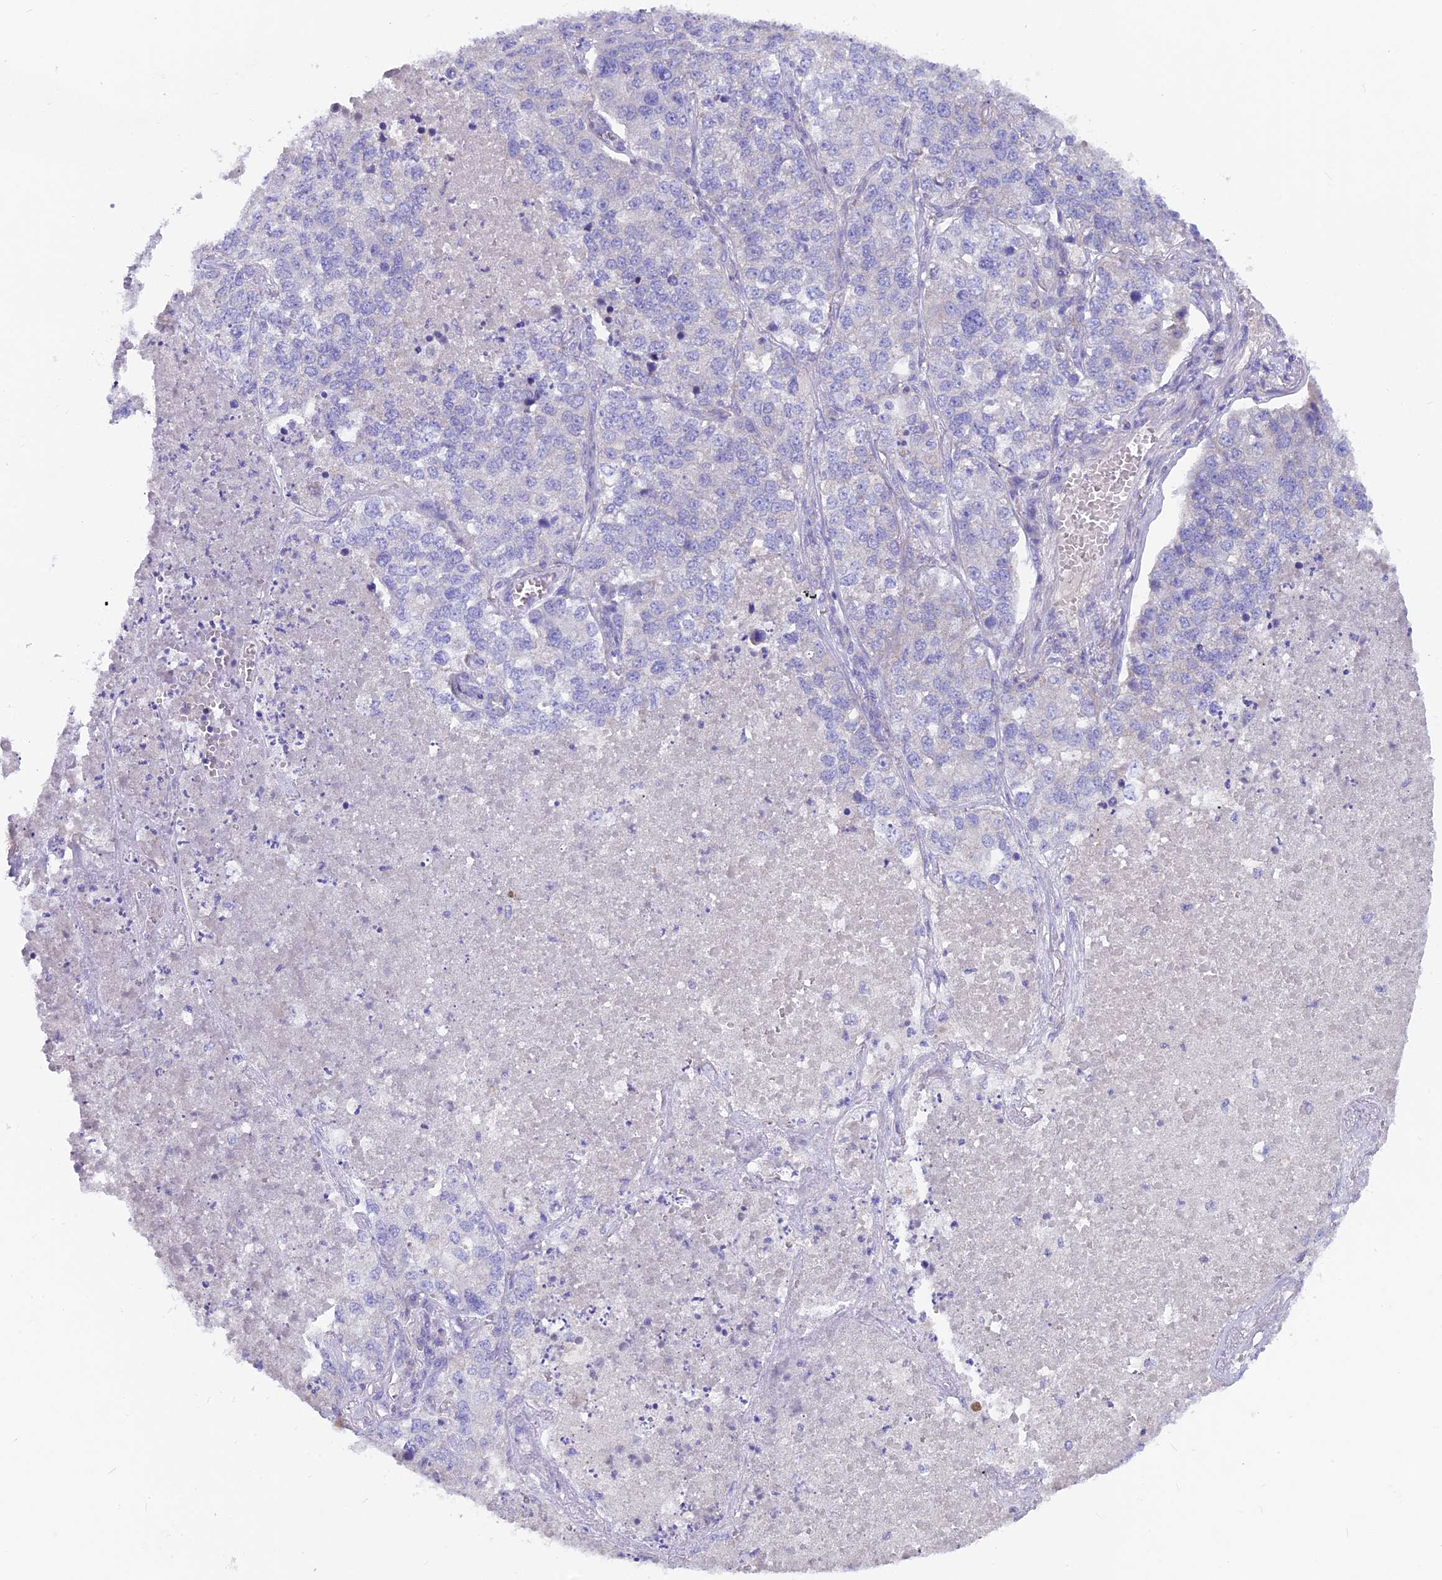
{"staining": {"intensity": "negative", "quantity": "none", "location": "none"}, "tissue": "lung cancer", "cell_type": "Tumor cells", "image_type": "cancer", "snomed": [{"axis": "morphology", "description": "Adenocarcinoma, NOS"}, {"axis": "topography", "description": "Lung"}], "caption": "There is no significant staining in tumor cells of lung adenocarcinoma. Brightfield microscopy of immunohistochemistry stained with DAB (brown) and hematoxylin (blue), captured at high magnification.", "gene": "PZP", "patient": {"sex": "male", "age": 49}}